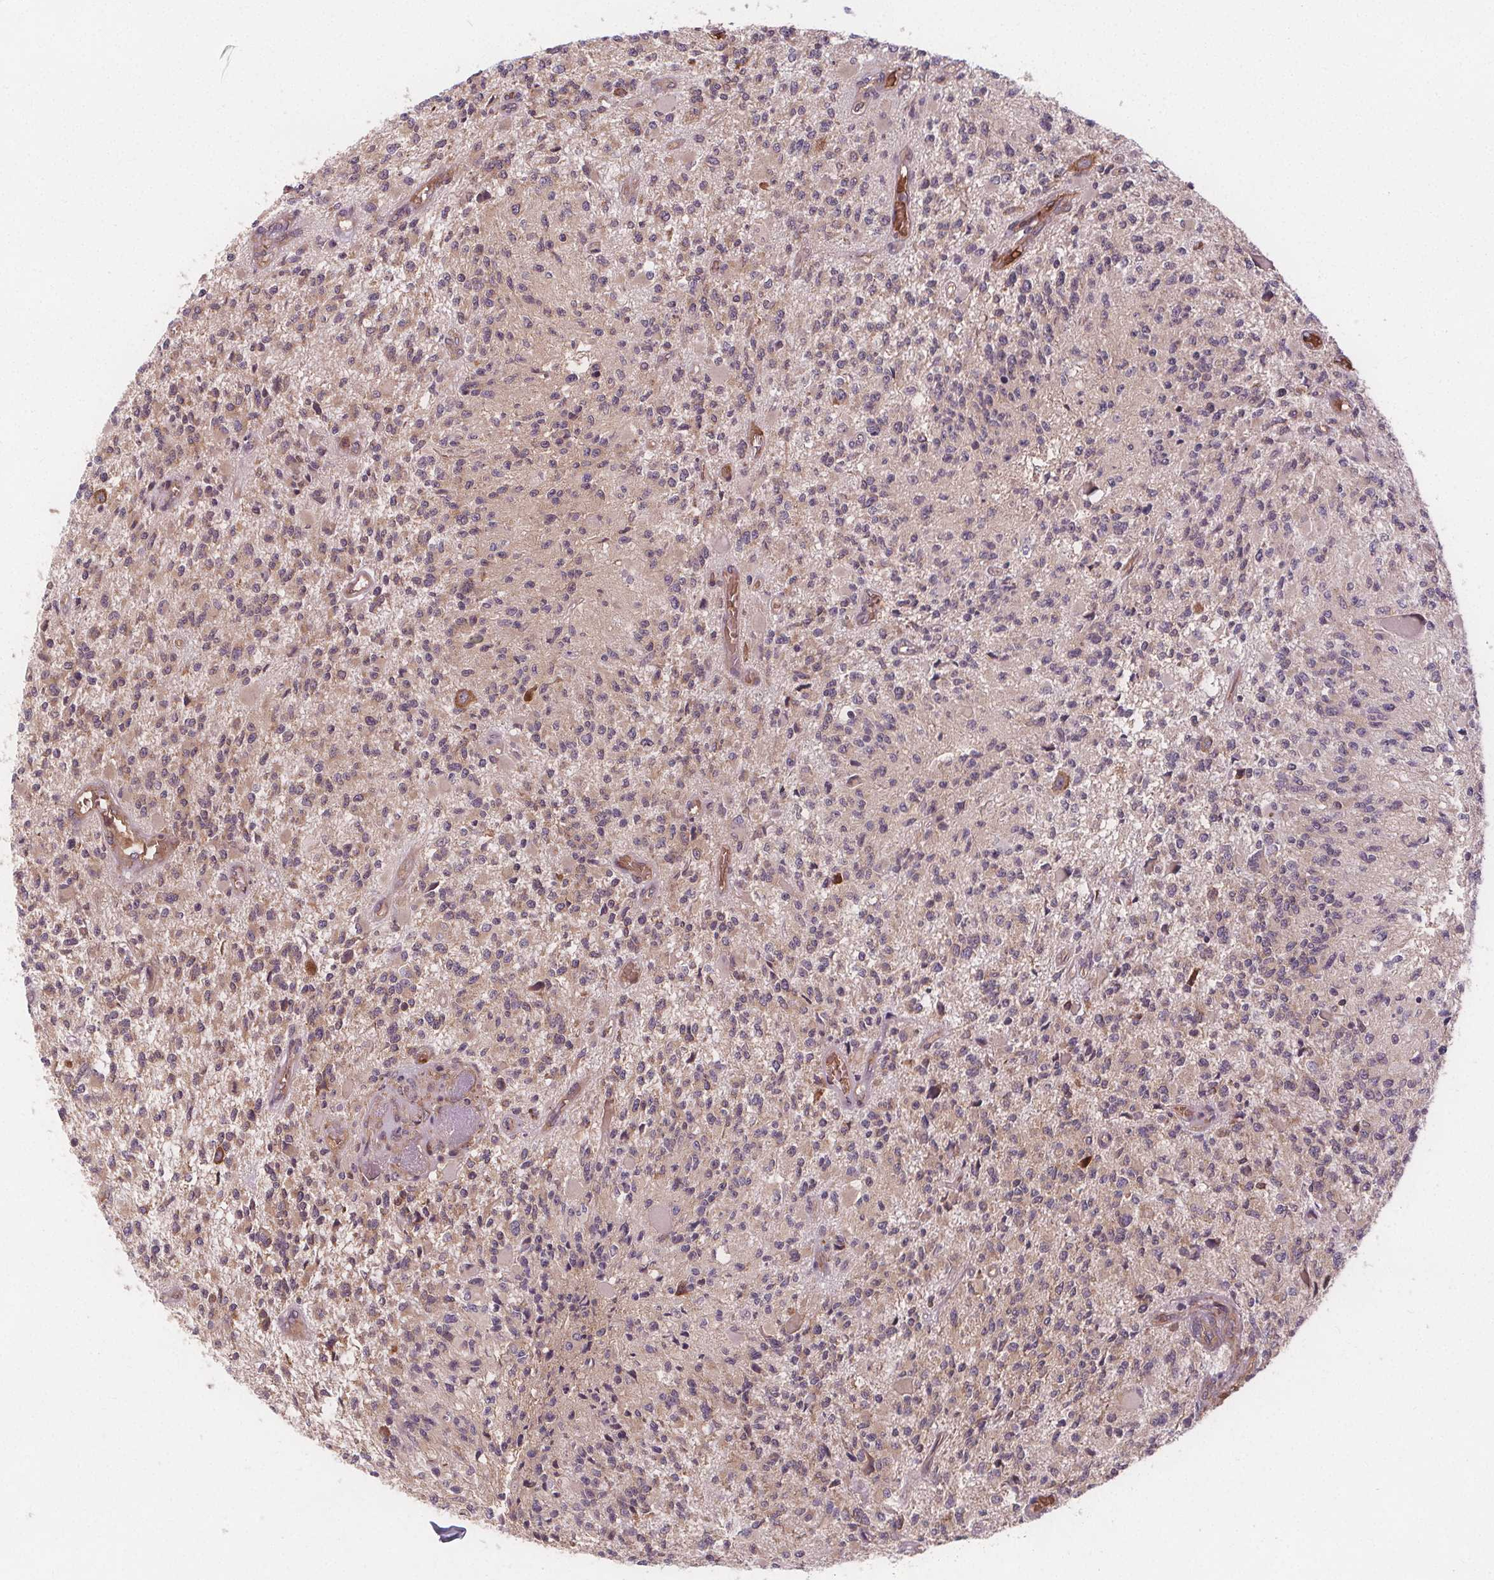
{"staining": {"intensity": "moderate", "quantity": "<25%", "location": "cytoplasmic/membranous"}, "tissue": "glioma", "cell_type": "Tumor cells", "image_type": "cancer", "snomed": [{"axis": "morphology", "description": "Glioma, malignant, High grade"}, {"axis": "topography", "description": "Brain"}], "caption": "Glioma stained with immunohistochemistry (IHC) shows moderate cytoplasmic/membranous positivity in approximately <25% of tumor cells.", "gene": "EIF3D", "patient": {"sex": "female", "age": 63}}